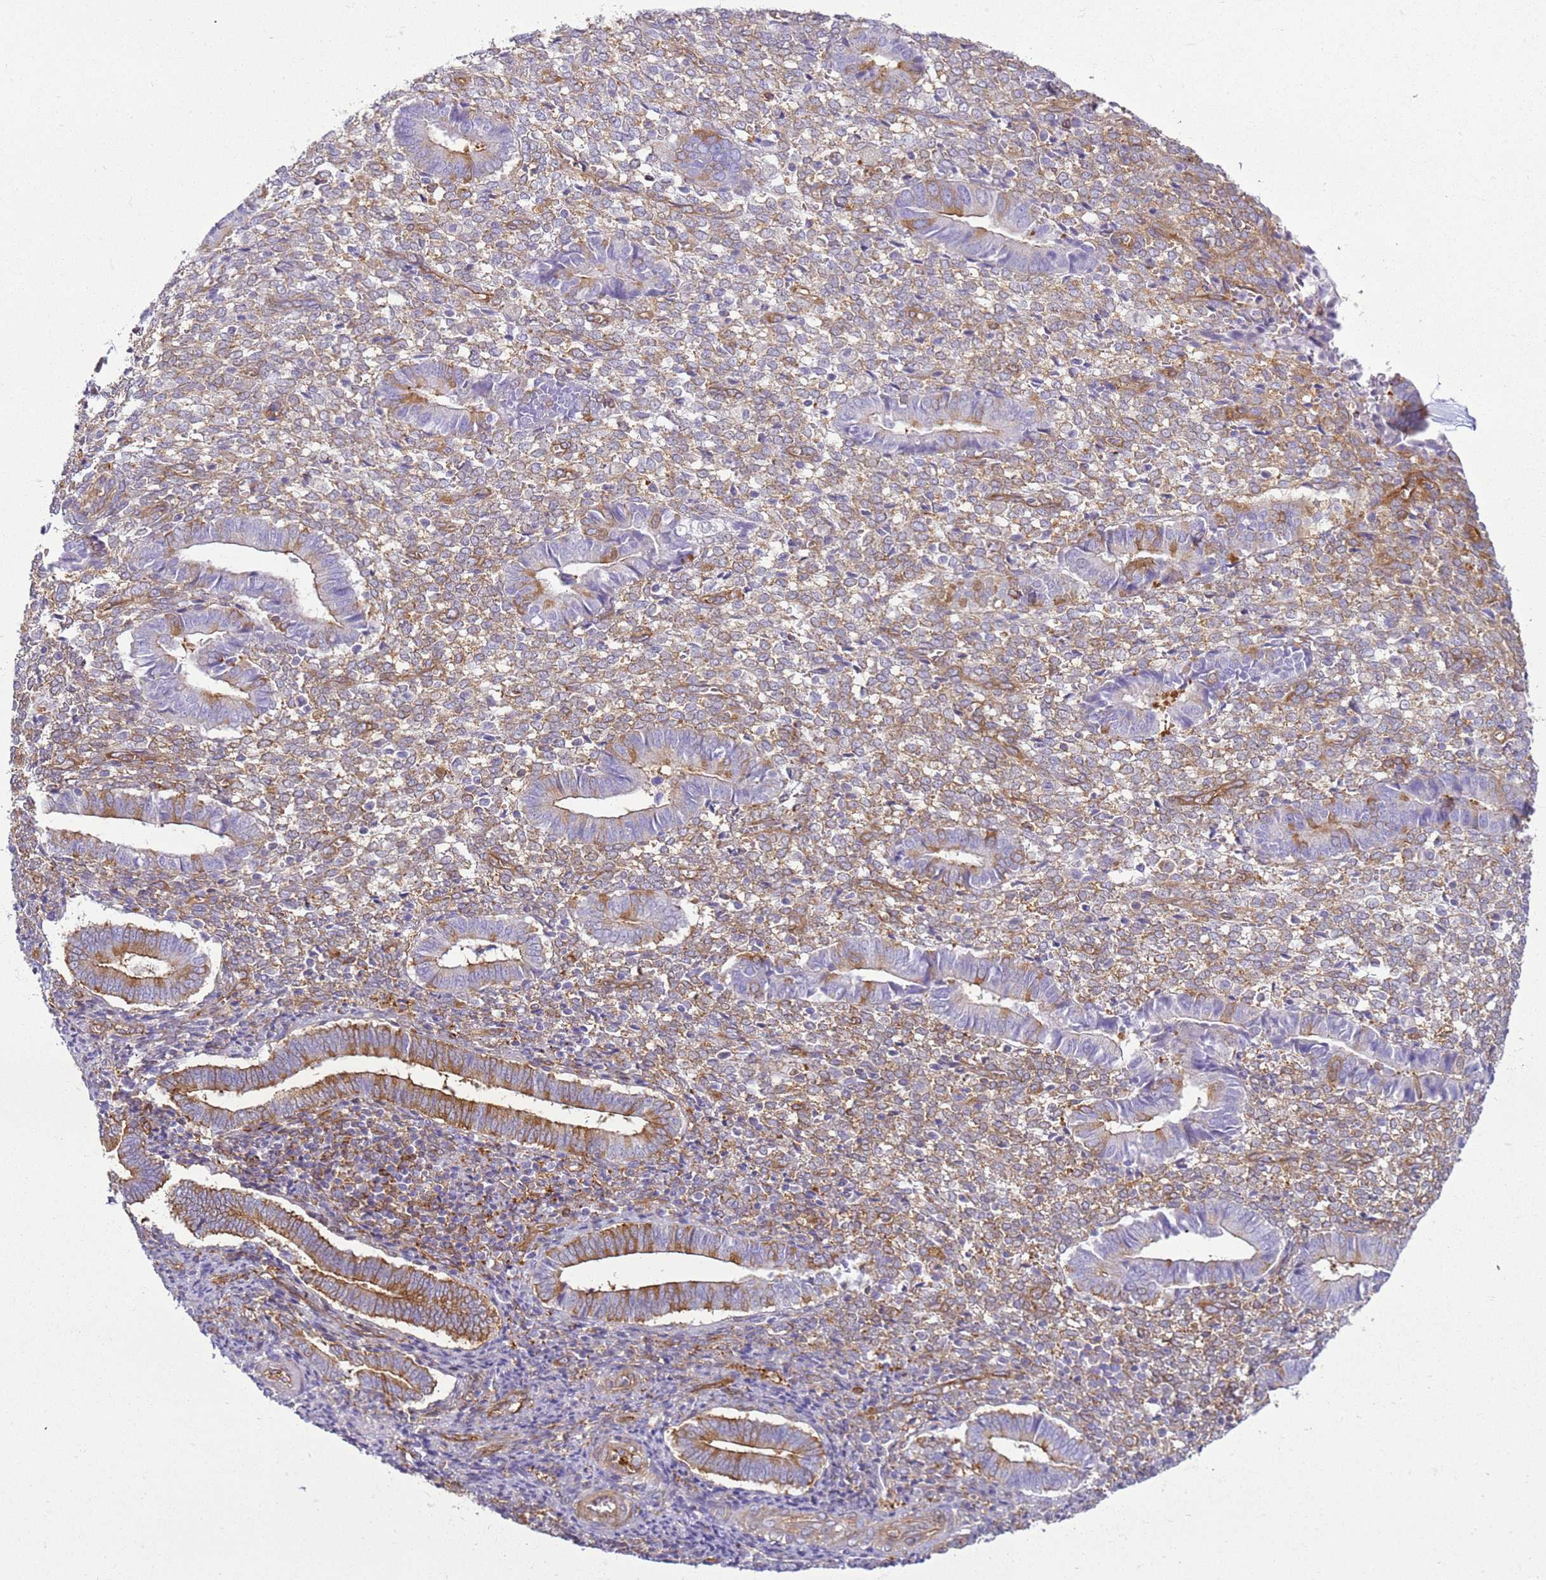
{"staining": {"intensity": "moderate", "quantity": "25%-75%", "location": "cytoplasmic/membranous"}, "tissue": "endometrium", "cell_type": "Cells in endometrial stroma", "image_type": "normal", "snomed": [{"axis": "morphology", "description": "Normal tissue, NOS"}, {"axis": "topography", "description": "Other"}, {"axis": "topography", "description": "Endometrium"}], "caption": "A brown stain shows moderate cytoplasmic/membranous staining of a protein in cells in endometrial stroma of normal endometrium. The staining is performed using DAB brown chromogen to label protein expression. The nuclei are counter-stained blue using hematoxylin.", "gene": "SNX21", "patient": {"sex": "female", "age": 44}}